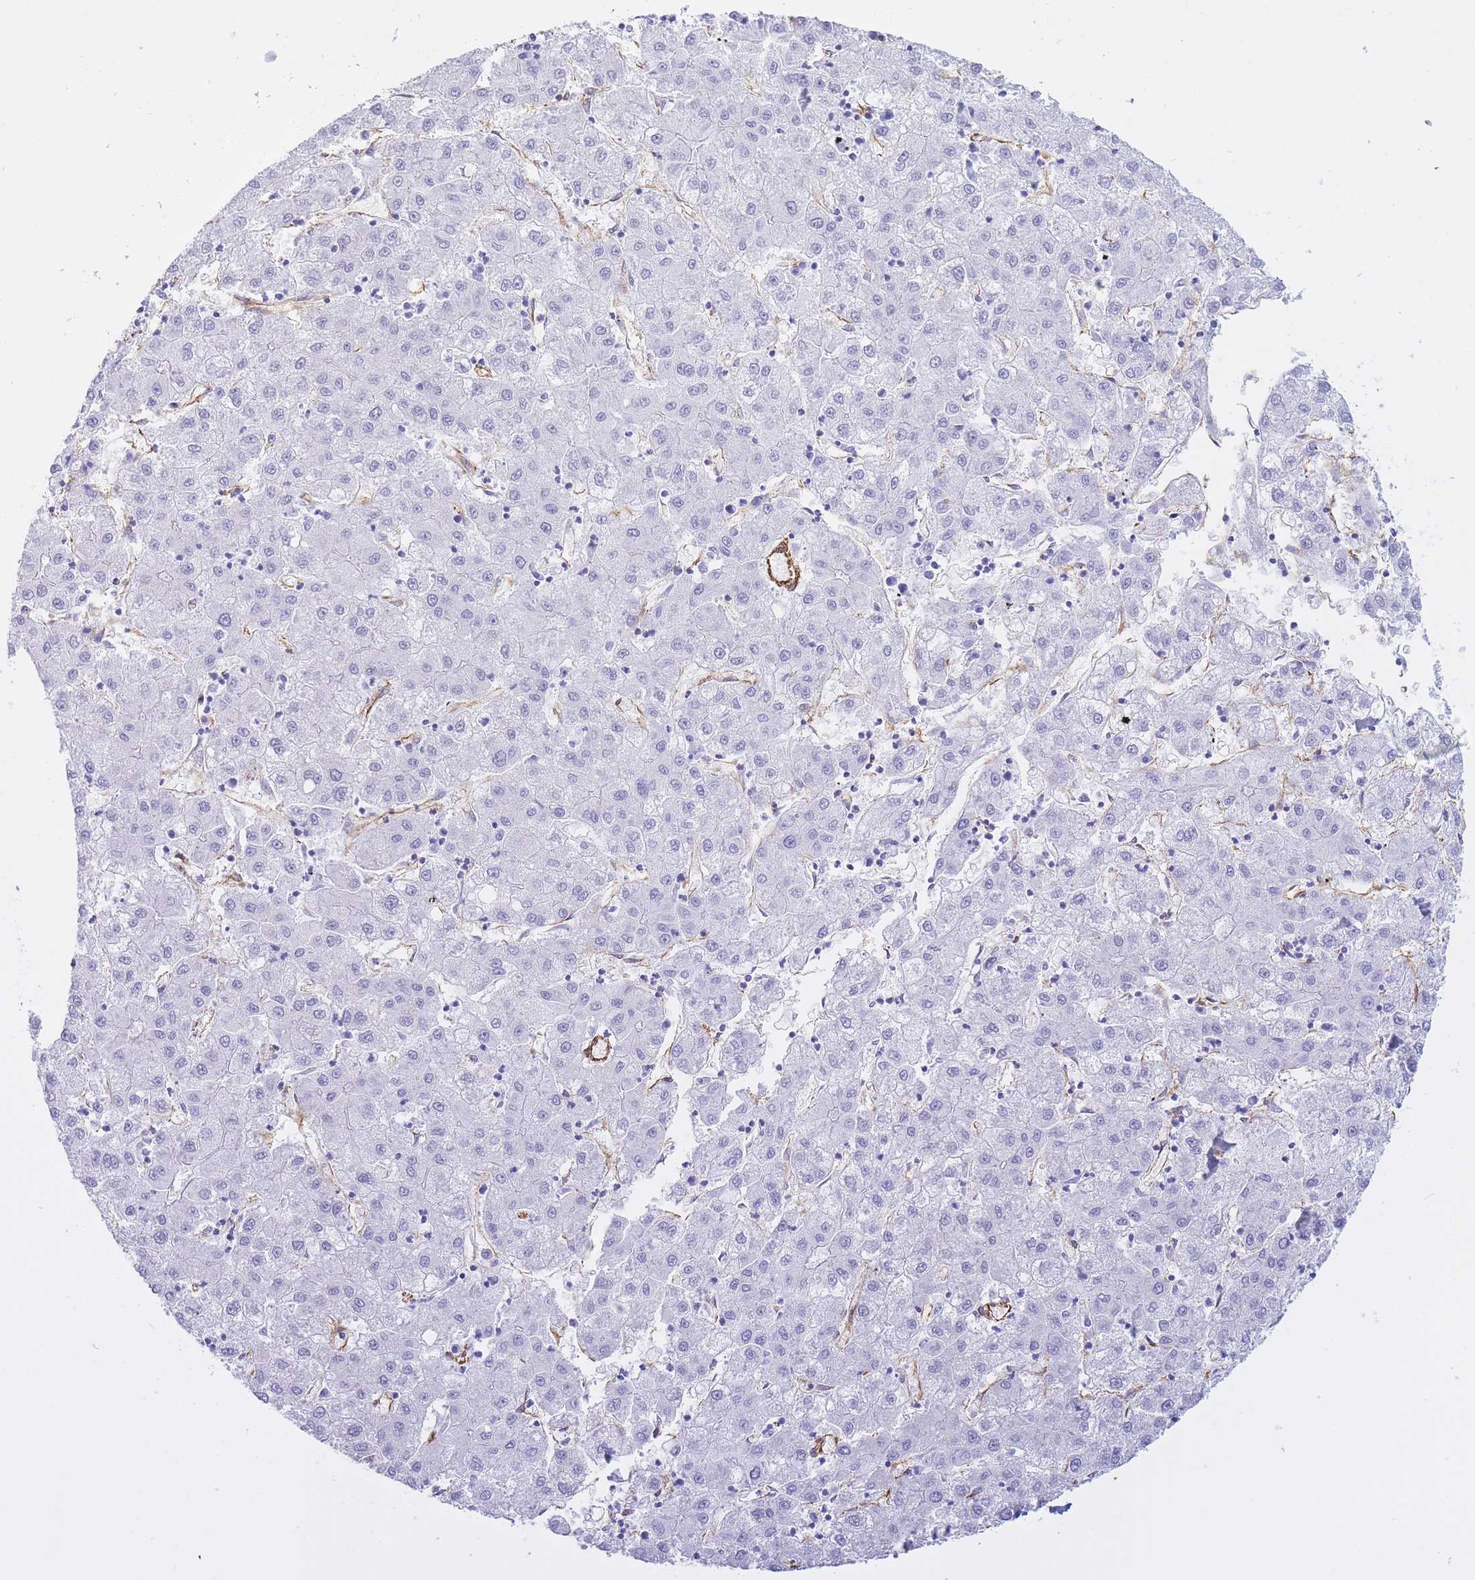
{"staining": {"intensity": "negative", "quantity": "none", "location": "none"}, "tissue": "liver cancer", "cell_type": "Tumor cells", "image_type": "cancer", "snomed": [{"axis": "morphology", "description": "Carcinoma, Hepatocellular, NOS"}, {"axis": "topography", "description": "Liver"}], "caption": "A high-resolution micrograph shows immunohistochemistry (IHC) staining of liver cancer, which displays no significant staining in tumor cells.", "gene": "CAVIN1", "patient": {"sex": "male", "age": 72}}